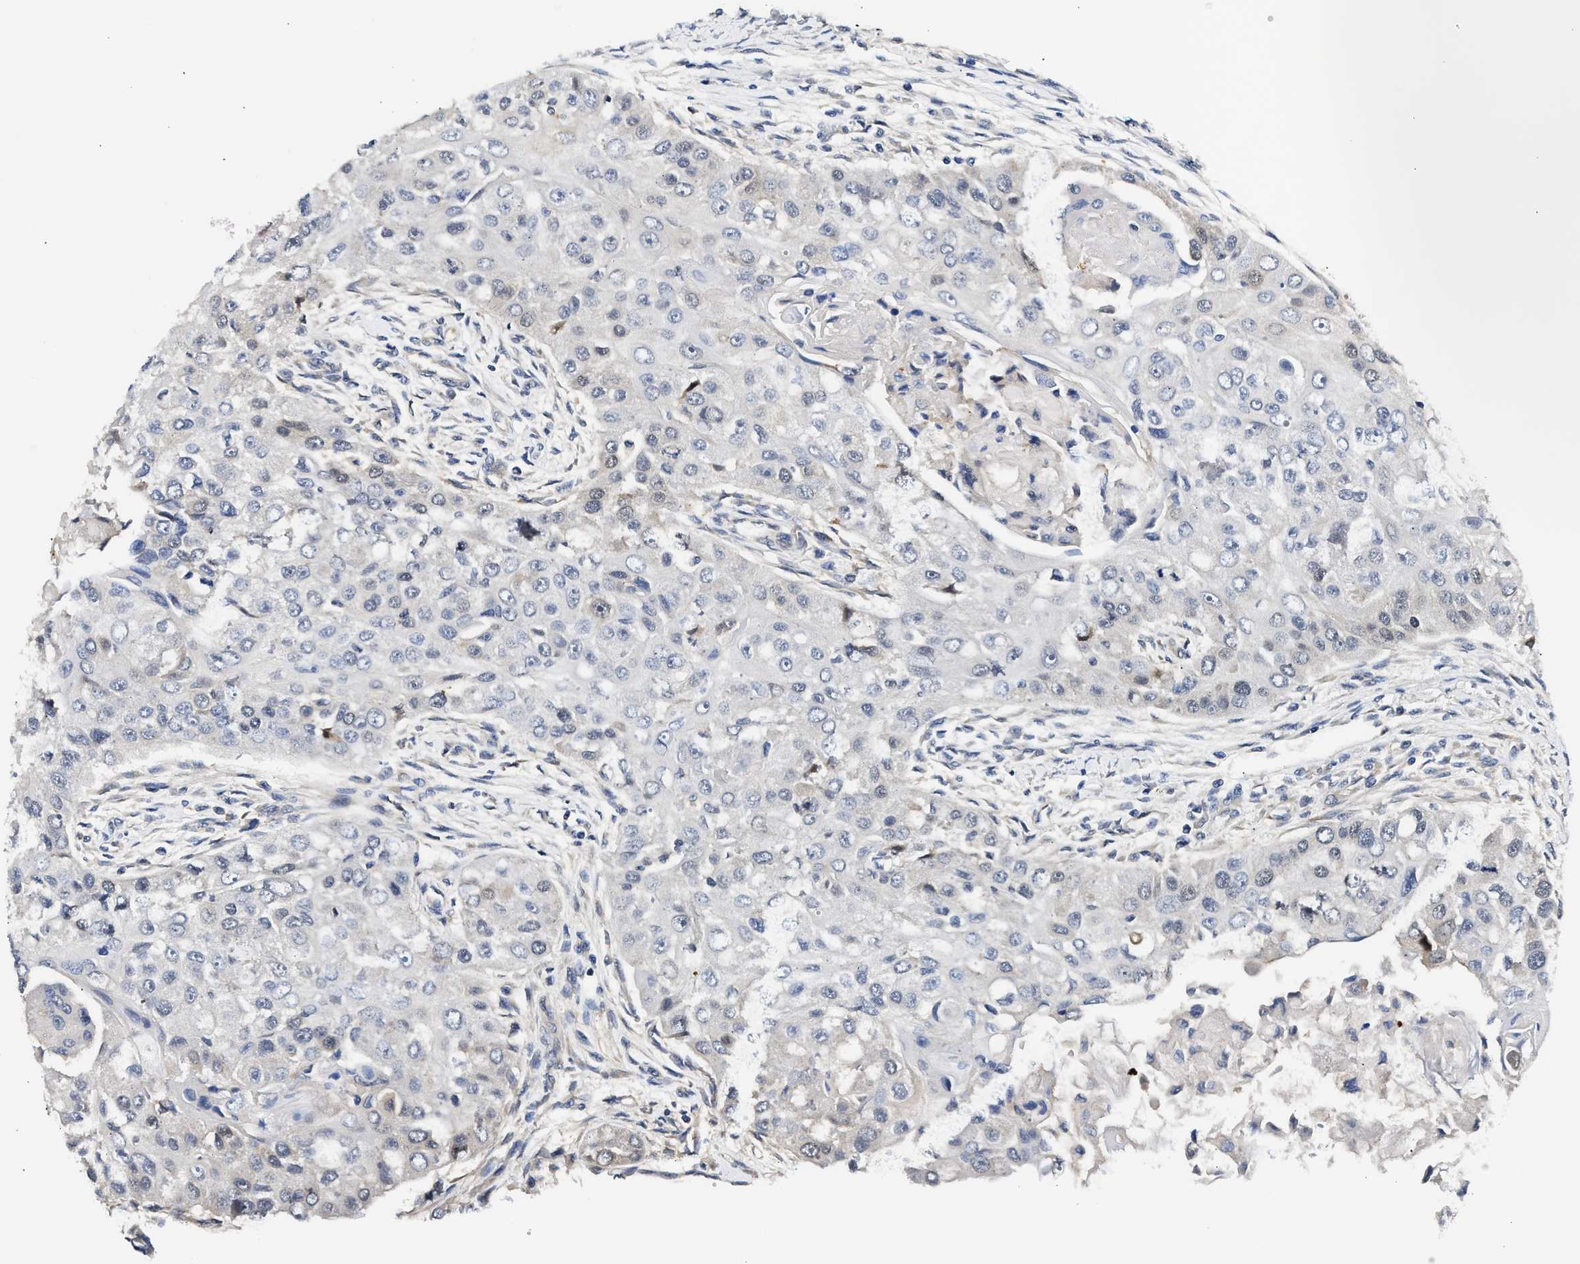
{"staining": {"intensity": "negative", "quantity": "none", "location": "none"}, "tissue": "head and neck cancer", "cell_type": "Tumor cells", "image_type": "cancer", "snomed": [{"axis": "morphology", "description": "Normal tissue, NOS"}, {"axis": "morphology", "description": "Squamous cell carcinoma, NOS"}, {"axis": "topography", "description": "Skeletal muscle"}, {"axis": "topography", "description": "Head-Neck"}], "caption": "Image shows no protein positivity in tumor cells of head and neck cancer tissue.", "gene": "XPO5", "patient": {"sex": "male", "age": 51}}